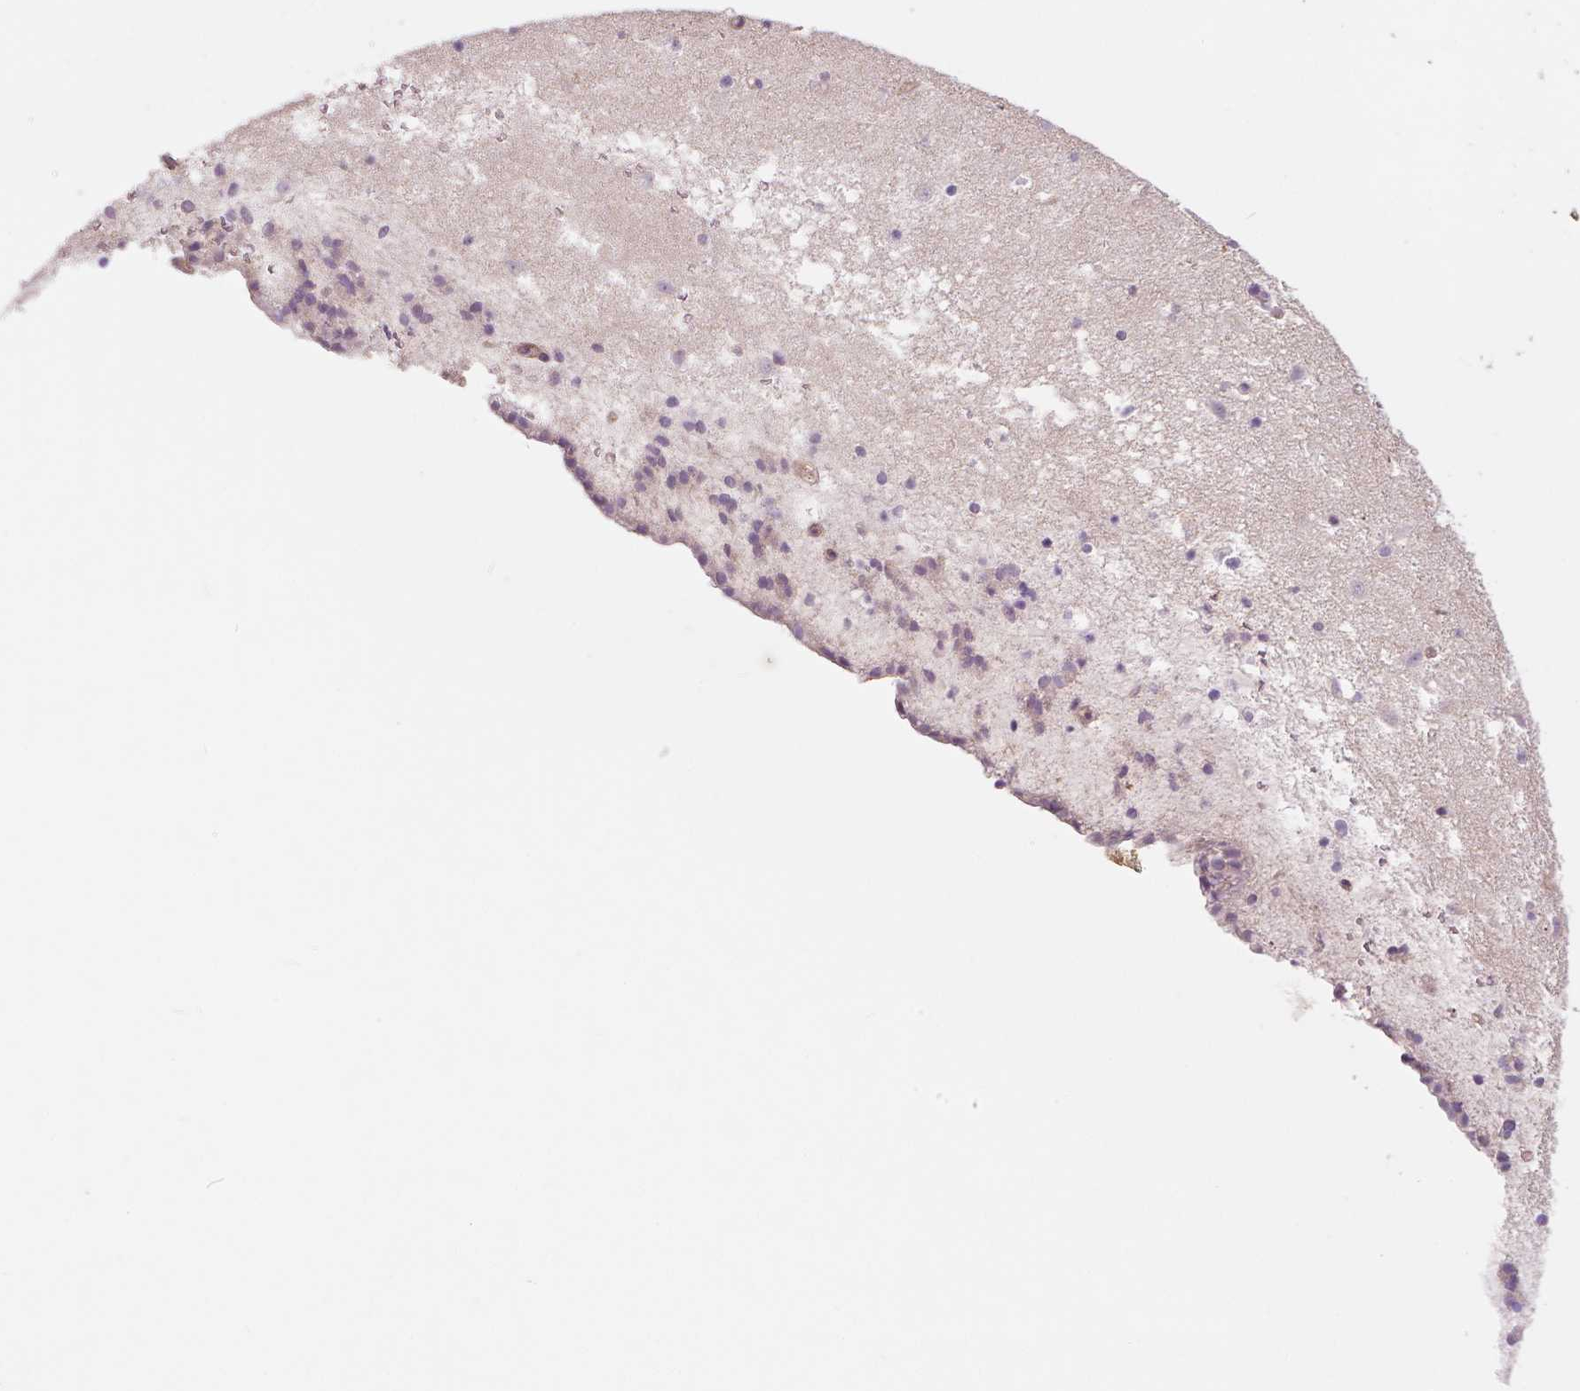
{"staining": {"intensity": "negative", "quantity": "none", "location": "none"}, "tissue": "caudate", "cell_type": "Glial cells", "image_type": "normal", "snomed": [{"axis": "morphology", "description": "Normal tissue, NOS"}, {"axis": "topography", "description": "Lateral ventricle wall"}], "caption": "The immunohistochemistry (IHC) histopathology image has no significant staining in glial cells of caudate.", "gene": "FLT1", "patient": {"sex": "female", "age": 42}}